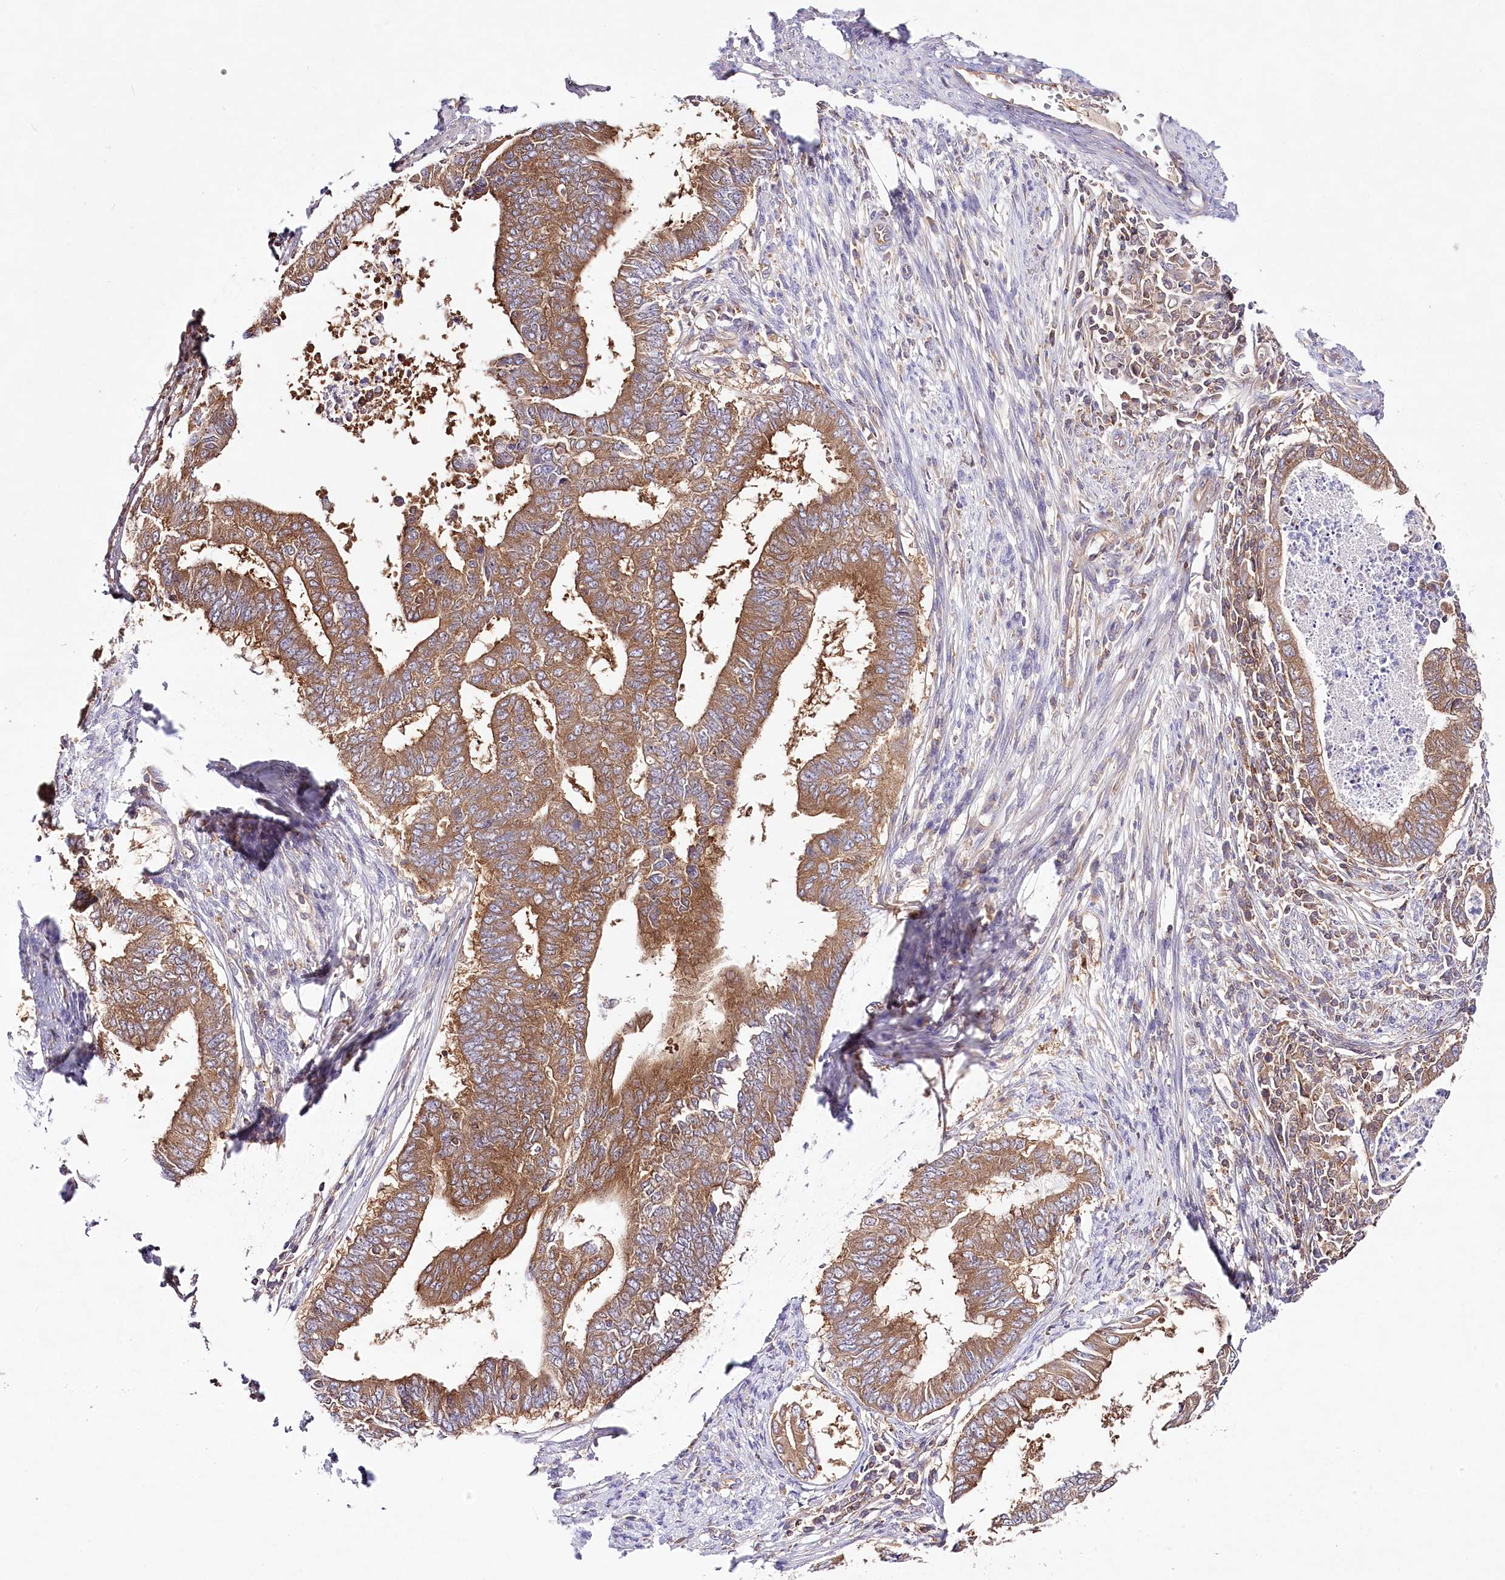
{"staining": {"intensity": "moderate", "quantity": ">75%", "location": "cytoplasmic/membranous"}, "tissue": "endometrial cancer", "cell_type": "Tumor cells", "image_type": "cancer", "snomed": [{"axis": "morphology", "description": "Polyp, NOS"}, {"axis": "morphology", "description": "Adenocarcinoma, NOS"}, {"axis": "morphology", "description": "Adenoma, NOS"}, {"axis": "topography", "description": "Endometrium"}], "caption": "Endometrial cancer (polyp) stained for a protein (brown) reveals moderate cytoplasmic/membranous positive expression in approximately >75% of tumor cells.", "gene": "ABRAXAS2", "patient": {"sex": "female", "age": 79}}